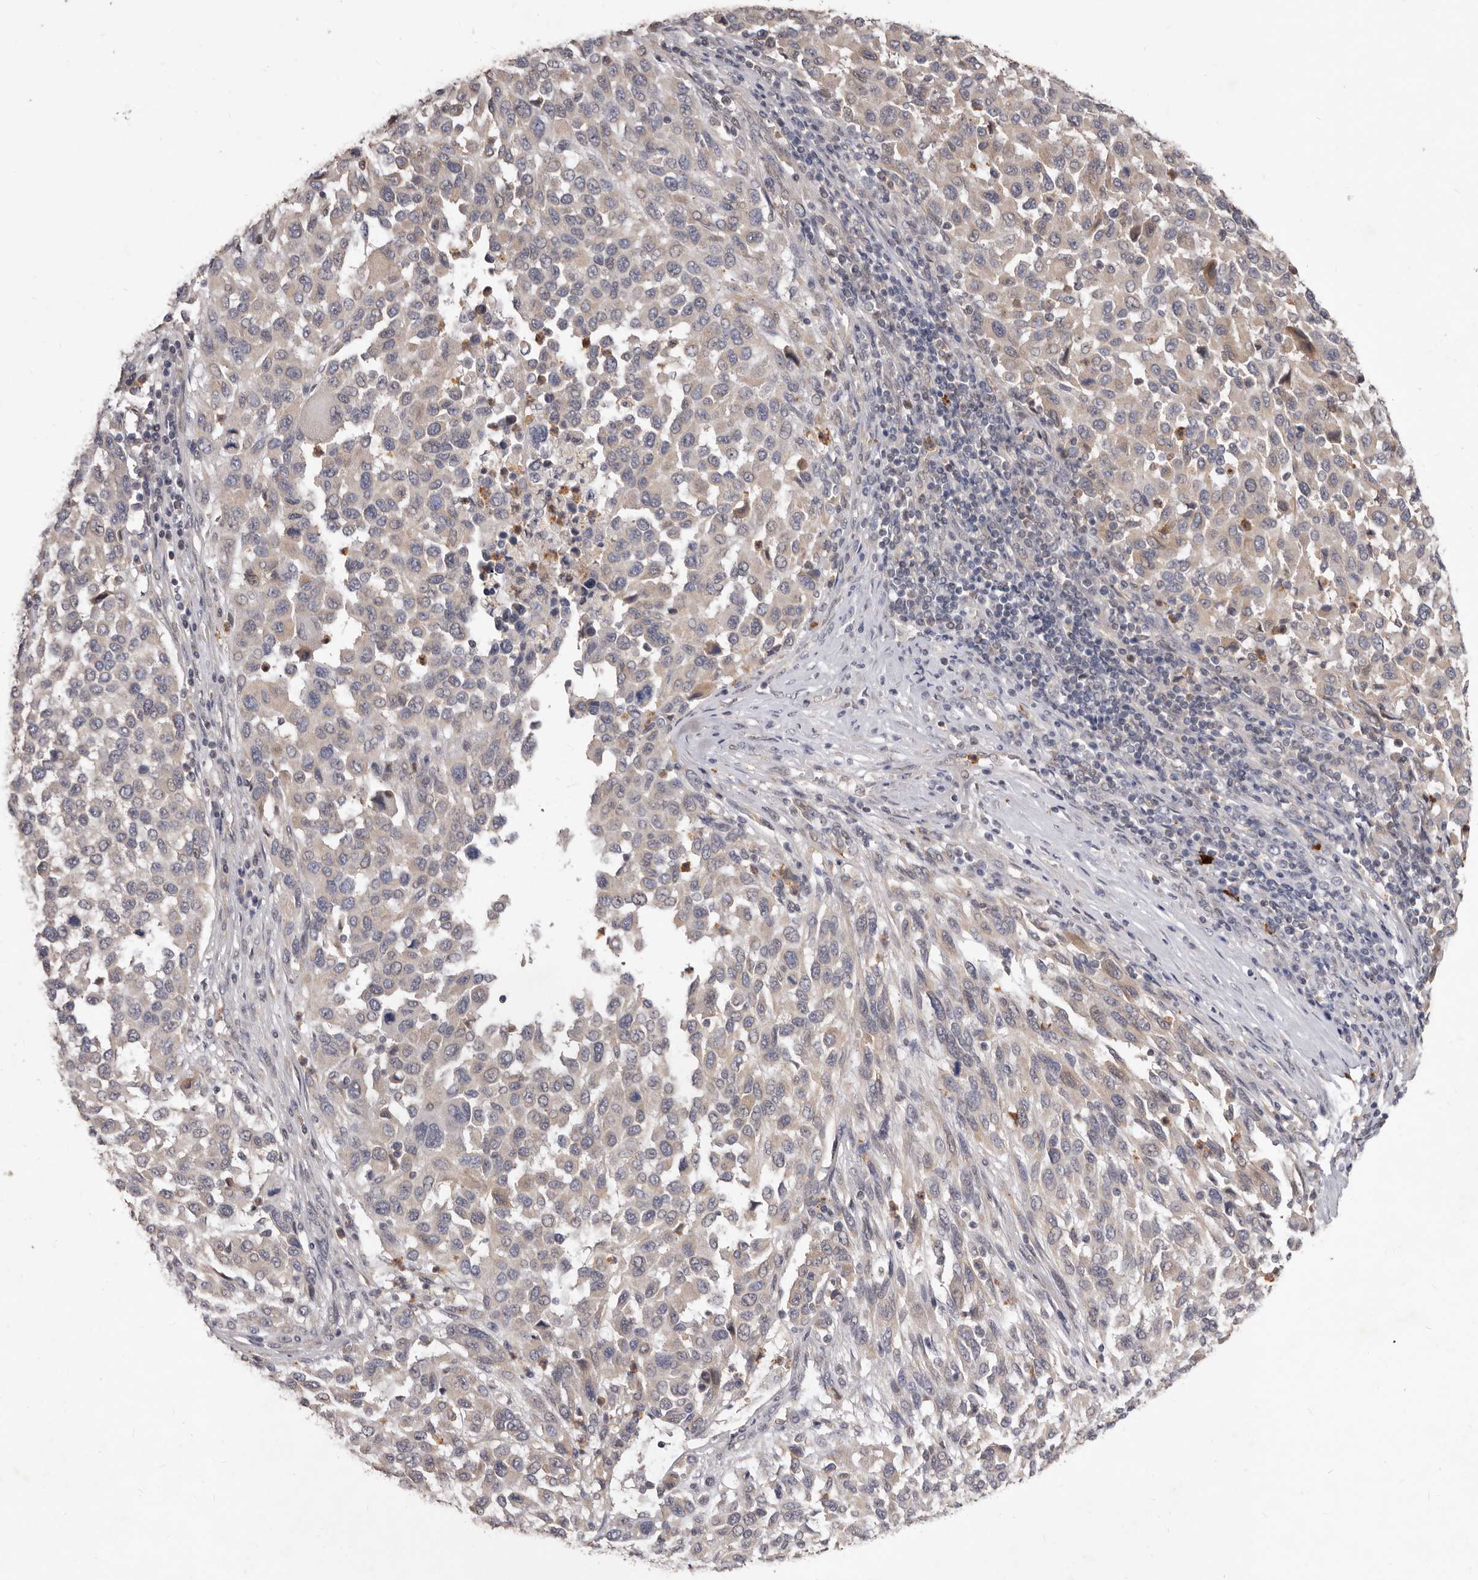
{"staining": {"intensity": "negative", "quantity": "none", "location": "none"}, "tissue": "melanoma", "cell_type": "Tumor cells", "image_type": "cancer", "snomed": [{"axis": "morphology", "description": "Malignant melanoma, Metastatic site"}, {"axis": "topography", "description": "Lymph node"}], "caption": "Immunohistochemistry (IHC) of human malignant melanoma (metastatic site) shows no positivity in tumor cells.", "gene": "ACLY", "patient": {"sex": "male", "age": 61}}